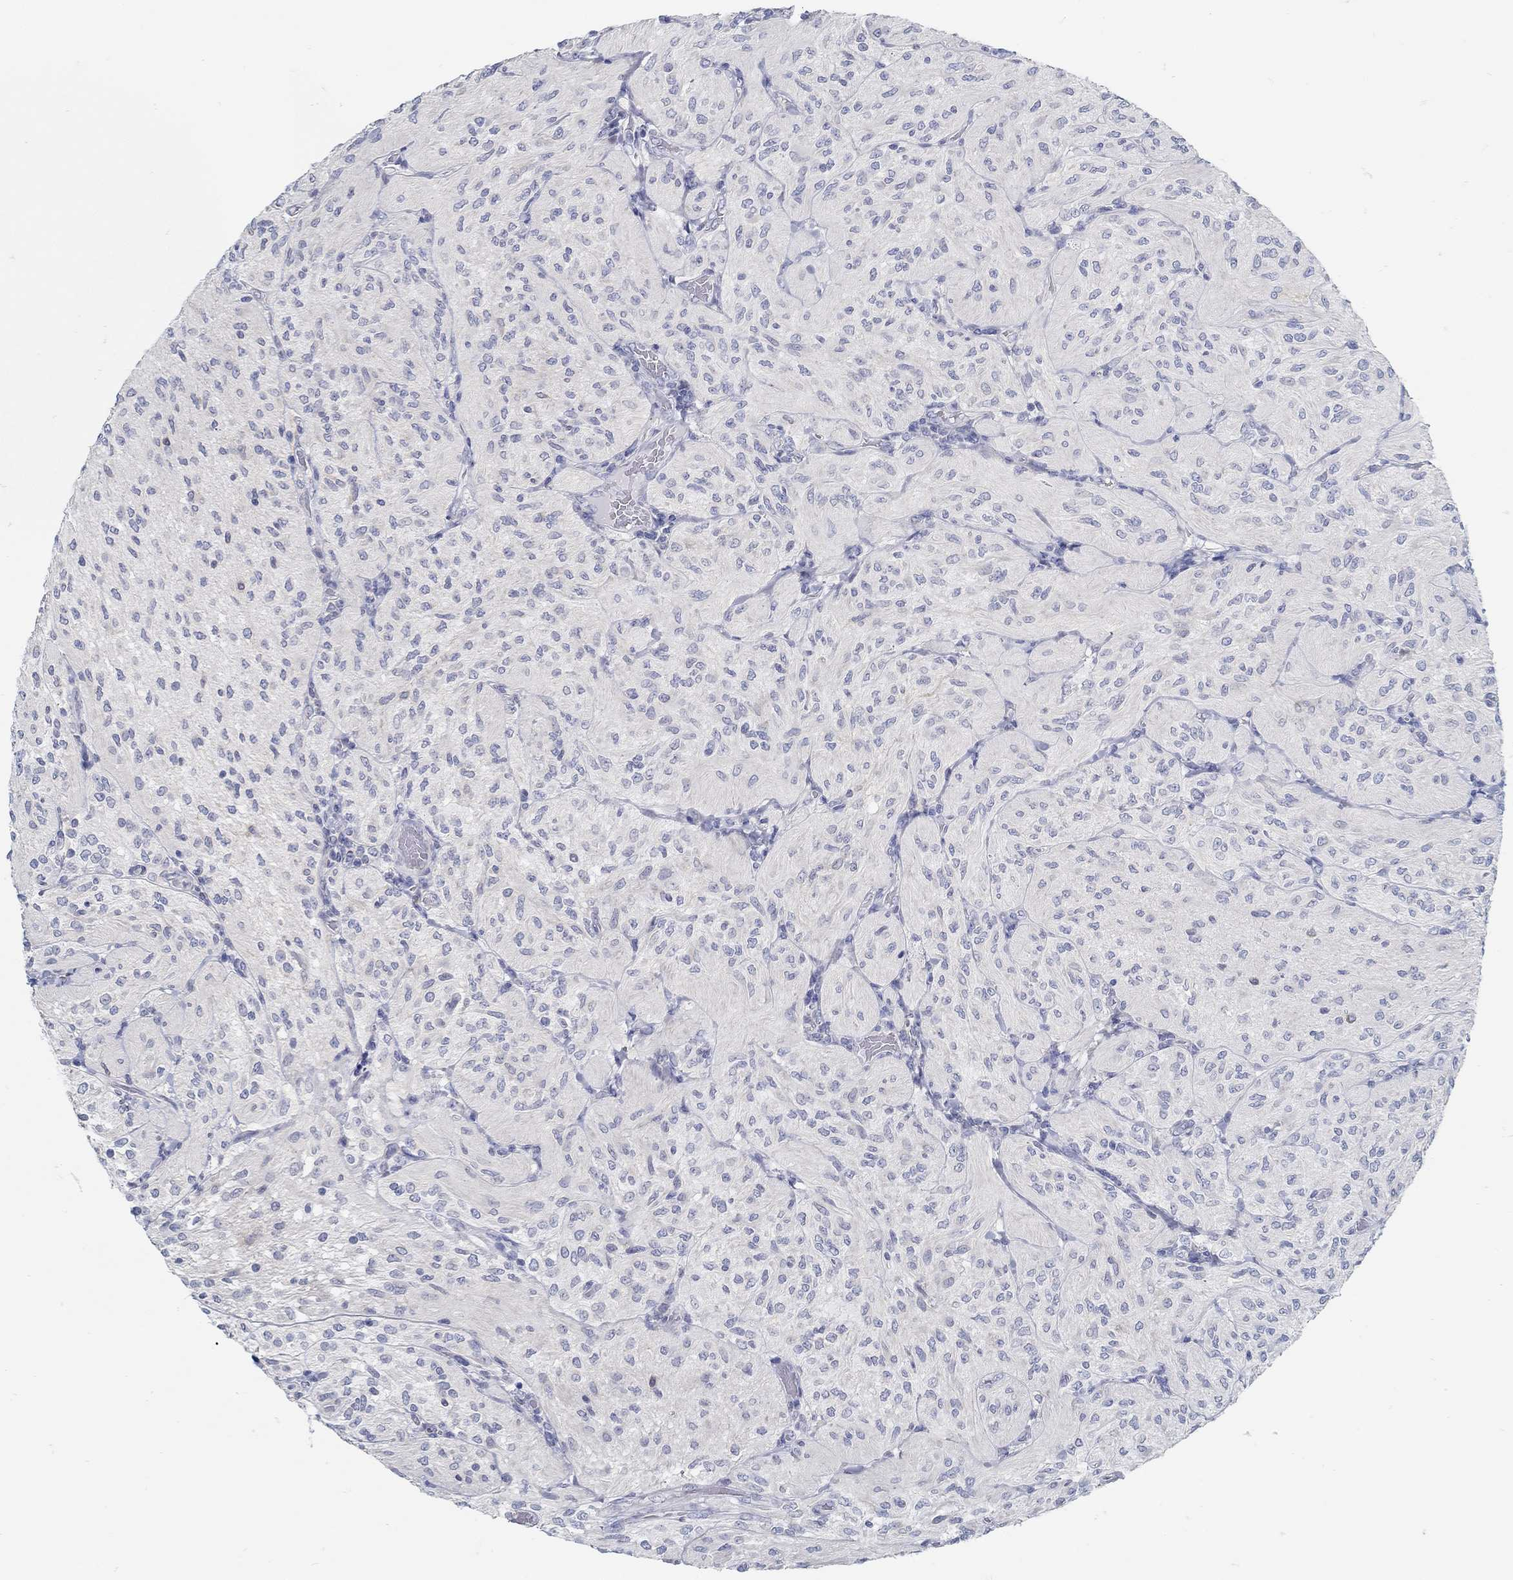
{"staining": {"intensity": "negative", "quantity": "none", "location": "none"}, "tissue": "glioma", "cell_type": "Tumor cells", "image_type": "cancer", "snomed": [{"axis": "morphology", "description": "Glioma, malignant, Low grade"}, {"axis": "topography", "description": "Brain"}], "caption": "DAB (3,3'-diaminobenzidine) immunohistochemical staining of low-grade glioma (malignant) displays no significant positivity in tumor cells.", "gene": "ZFAND4", "patient": {"sex": "male", "age": 3}}